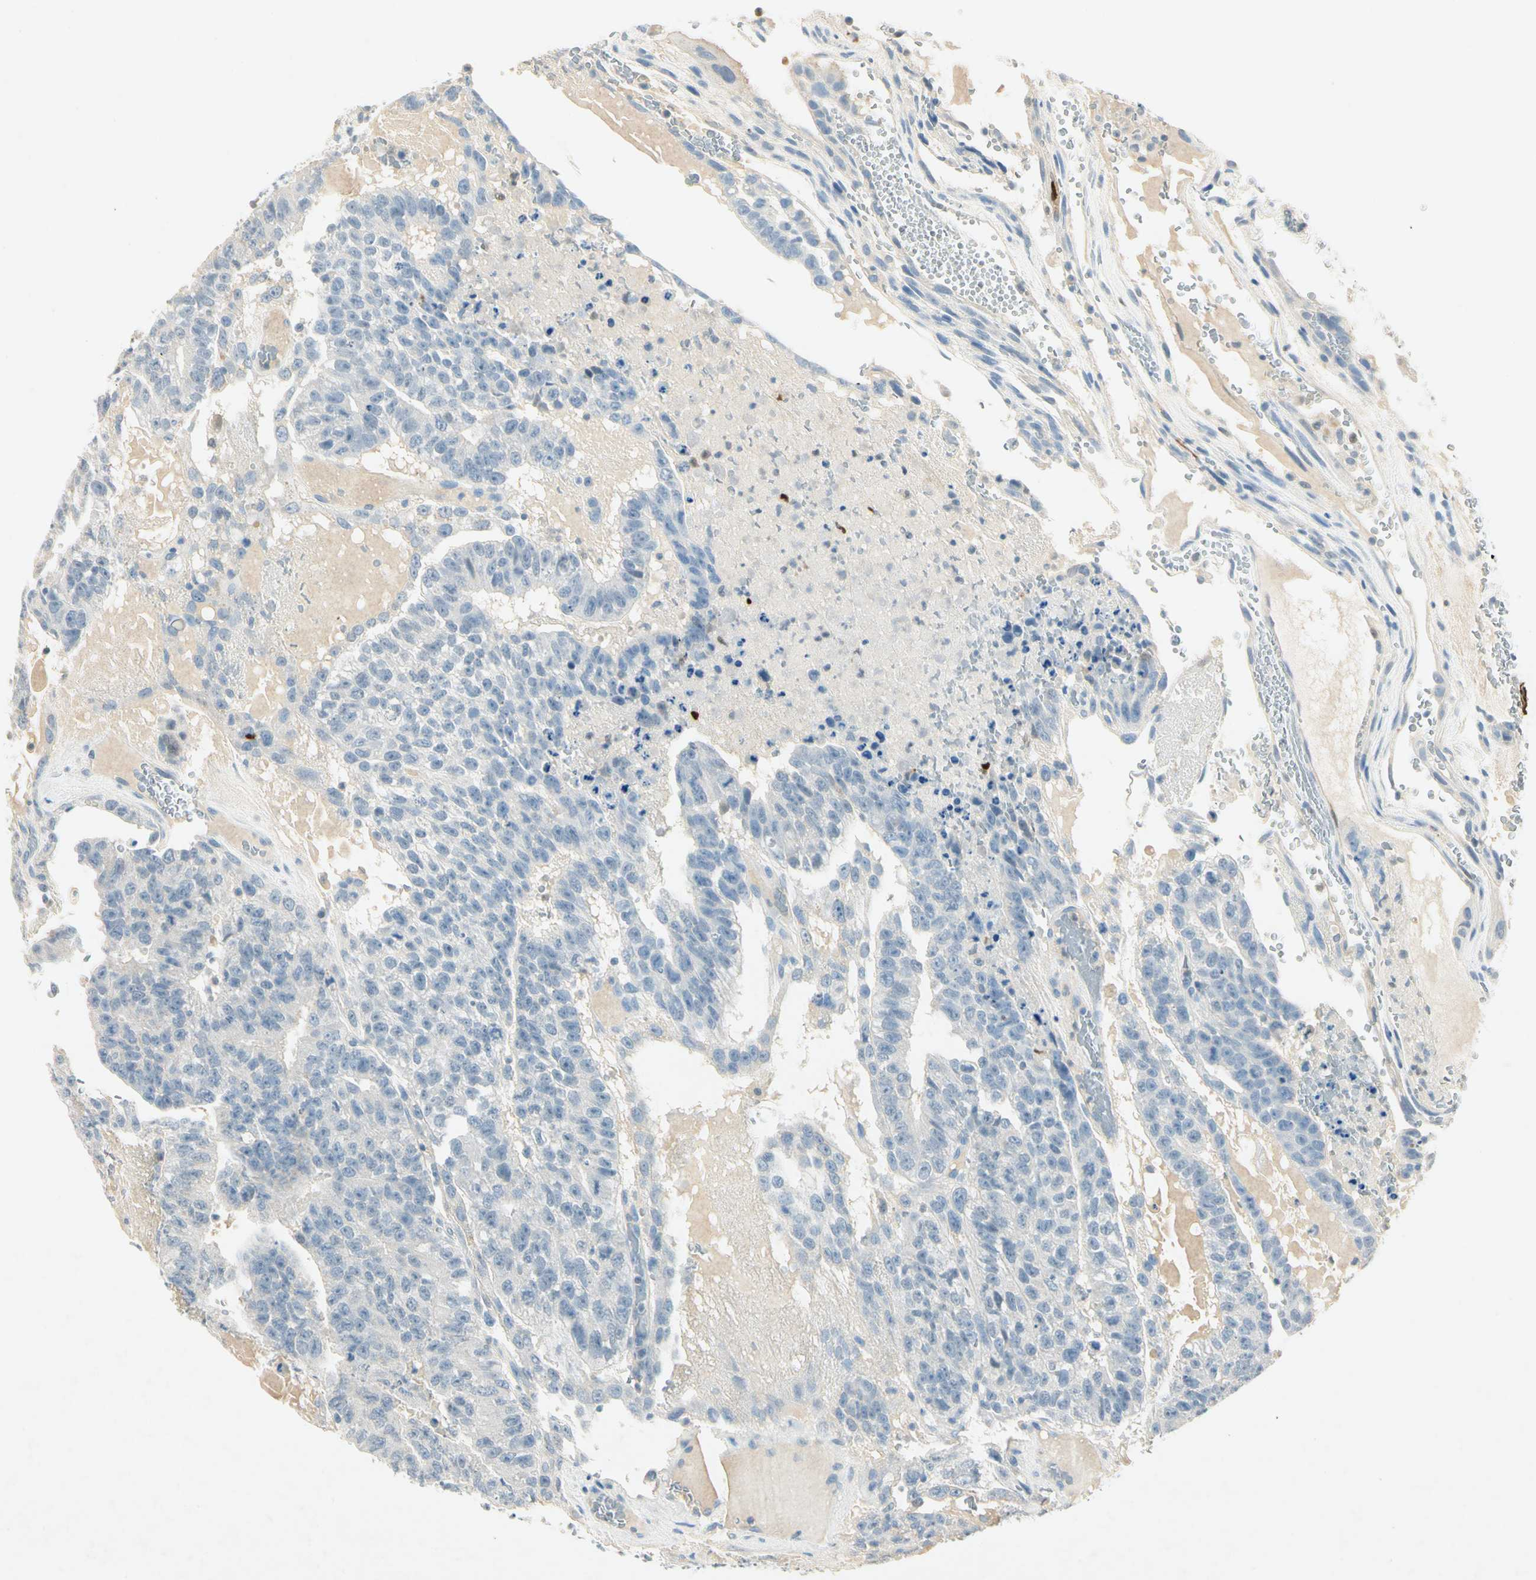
{"staining": {"intensity": "negative", "quantity": "none", "location": "none"}, "tissue": "testis cancer", "cell_type": "Tumor cells", "image_type": "cancer", "snomed": [{"axis": "morphology", "description": "Seminoma, NOS"}, {"axis": "morphology", "description": "Carcinoma, Embryonal, NOS"}, {"axis": "topography", "description": "Testis"}], "caption": "Embryonal carcinoma (testis) stained for a protein using immunohistochemistry (IHC) exhibits no positivity tumor cells.", "gene": "HSPA1B", "patient": {"sex": "male", "age": 52}}